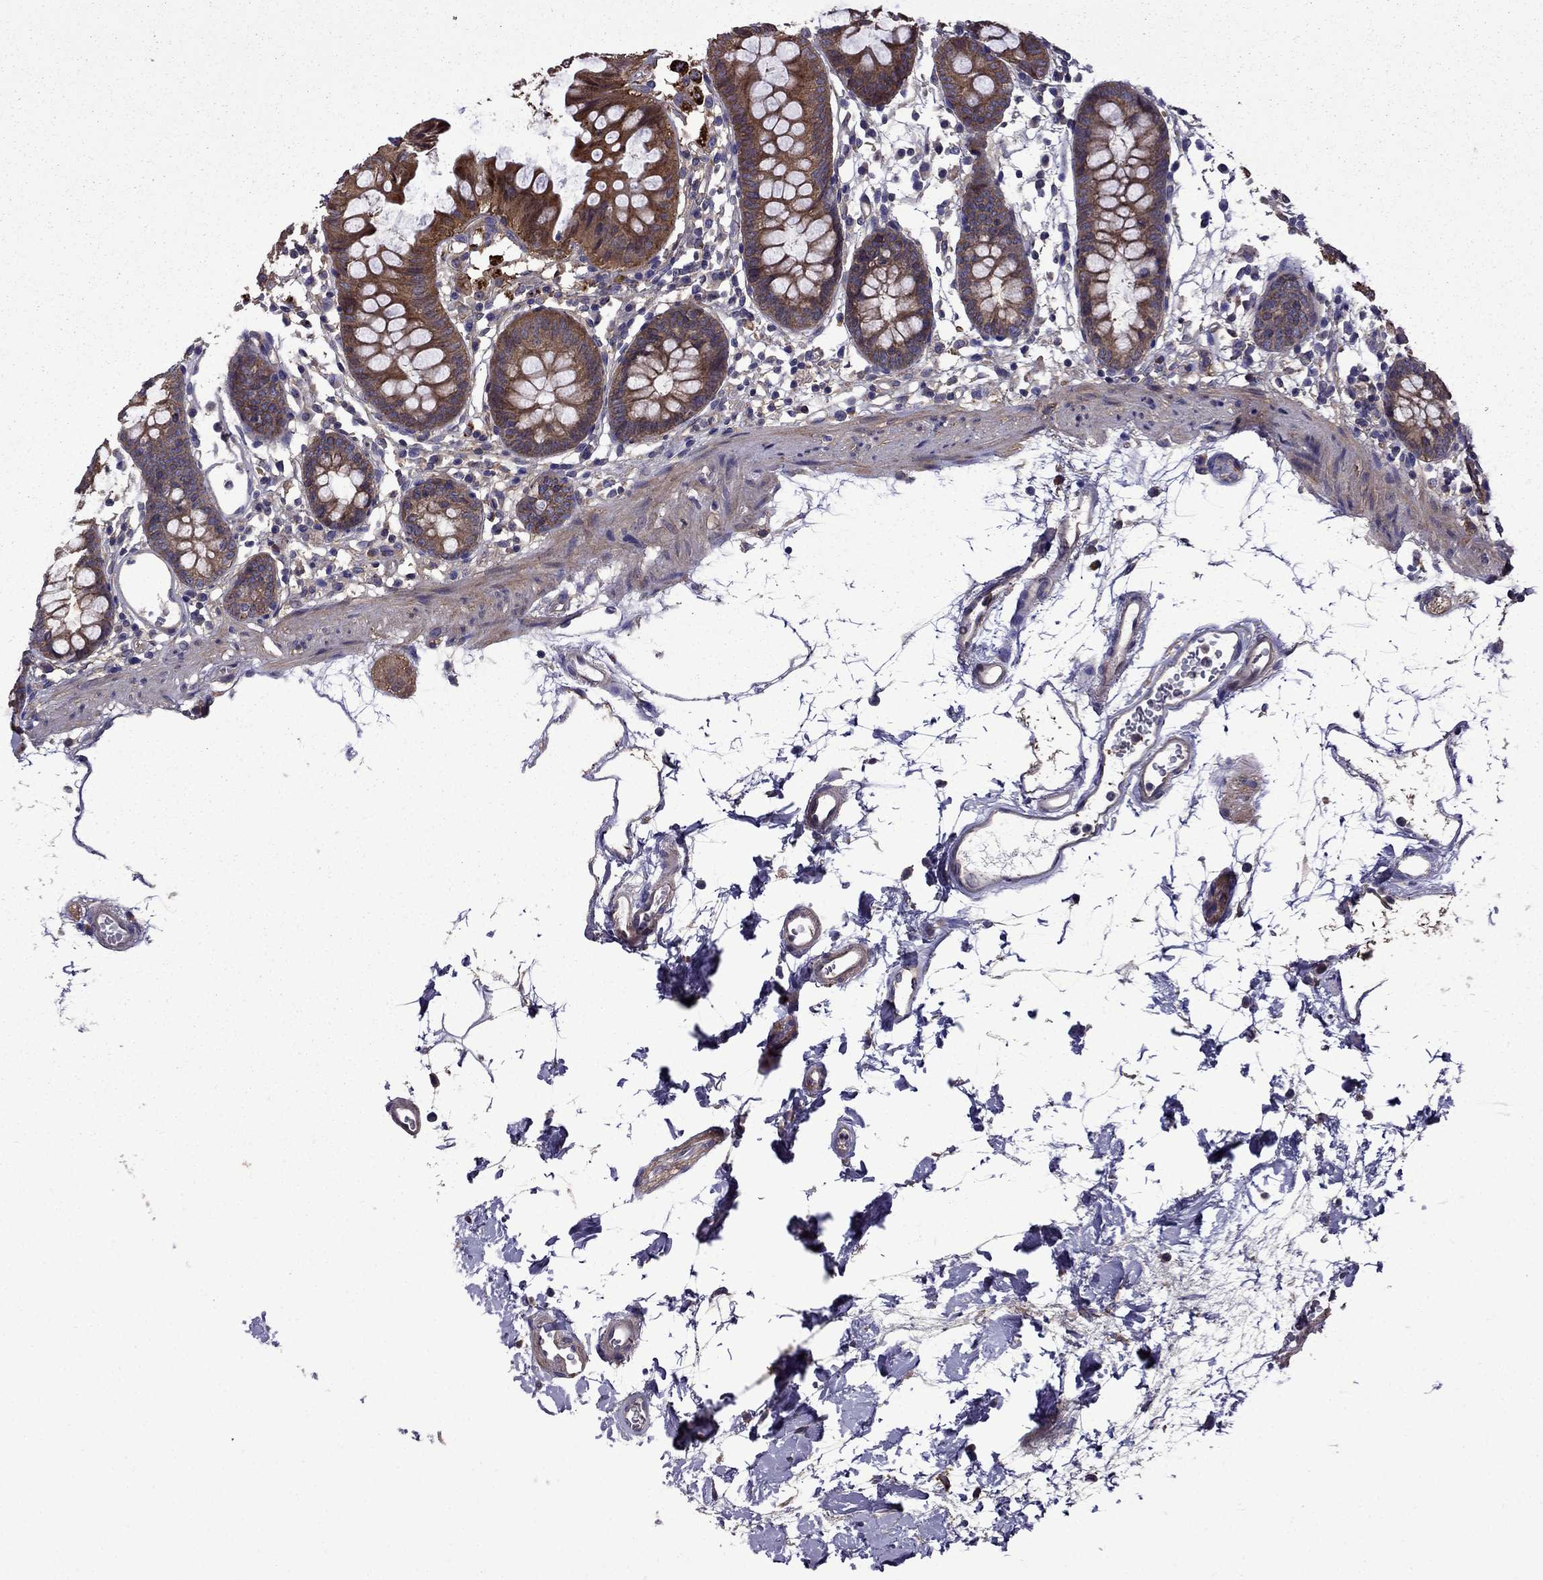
{"staining": {"intensity": "weak", "quantity": ">75%", "location": "cytoplasmic/membranous"}, "tissue": "colon", "cell_type": "Endothelial cells", "image_type": "normal", "snomed": [{"axis": "morphology", "description": "Normal tissue, NOS"}, {"axis": "topography", "description": "Colon"}], "caption": "Endothelial cells reveal low levels of weak cytoplasmic/membranous positivity in approximately >75% of cells in benign human colon. The protein of interest is stained brown, and the nuclei are stained in blue (DAB (3,3'-diaminobenzidine) IHC with brightfield microscopy, high magnification).", "gene": "ITGB1", "patient": {"sex": "female", "age": 84}}